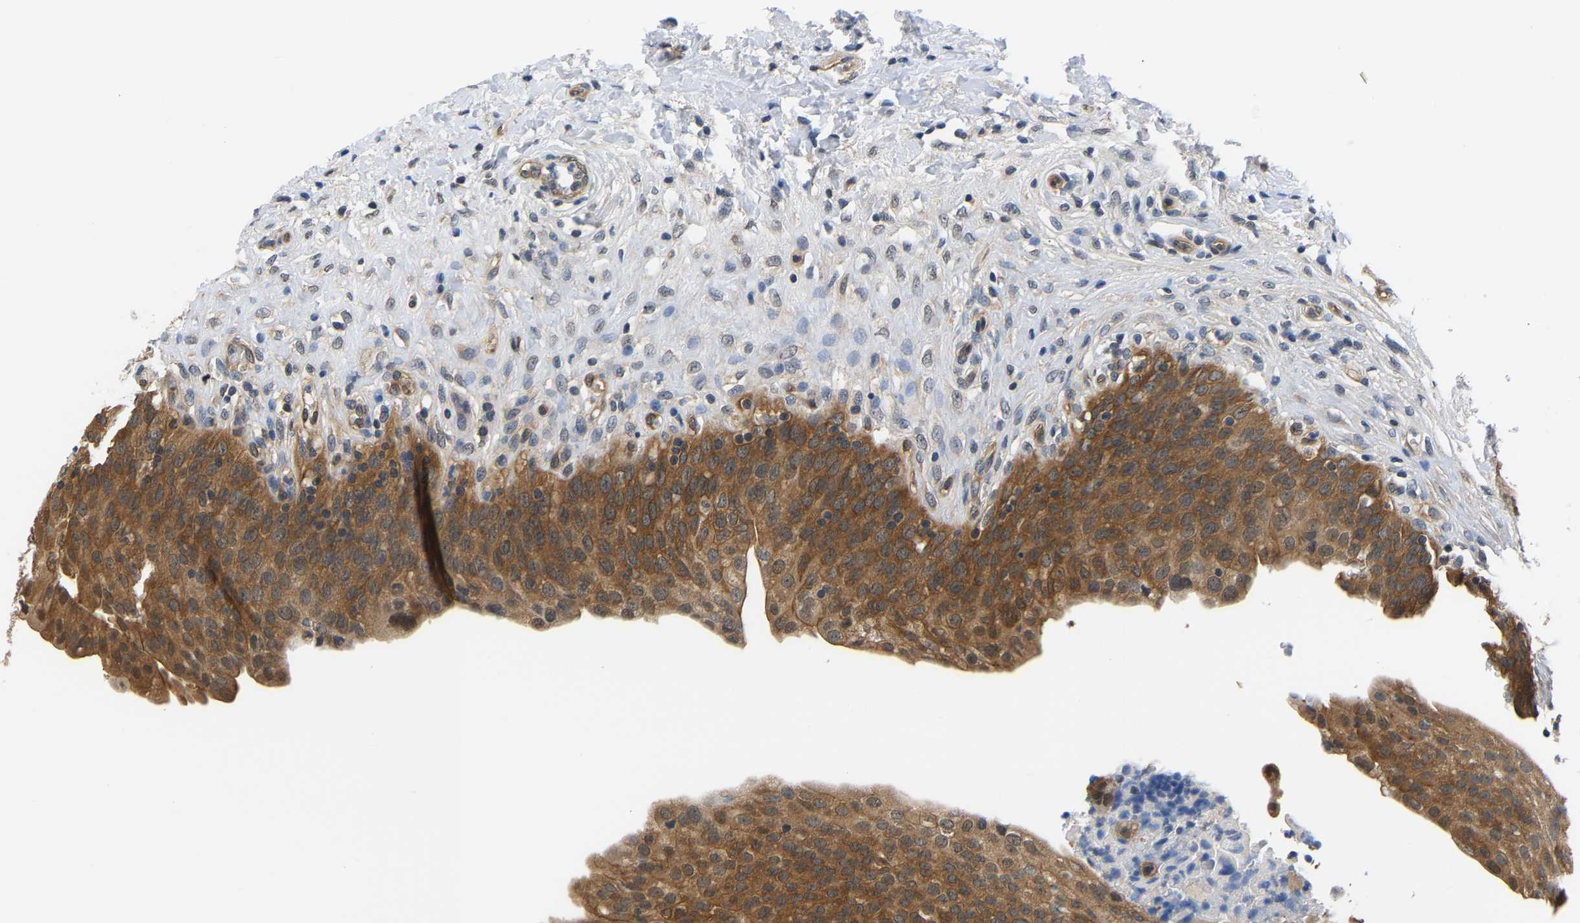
{"staining": {"intensity": "moderate", "quantity": ">75%", "location": "cytoplasmic/membranous"}, "tissue": "urinary bladder", "cell_type": "Urothelial cells", "image_type": "normal", "snomed": [{"axis": "morphology", "description": "Urothelial carcinoma, High grade"}, {"axis": "topography", "description": "Urinary bladder"}], "caption": "The histopathology image displays immunohistochemical staining of benign urinary bladder. There is moderate cytoplasmic/membranous expression is identified in about >75% of urothelial cells.", "gene": "ARHGEF12", "patient": {"sex": "male", "age": 46}}